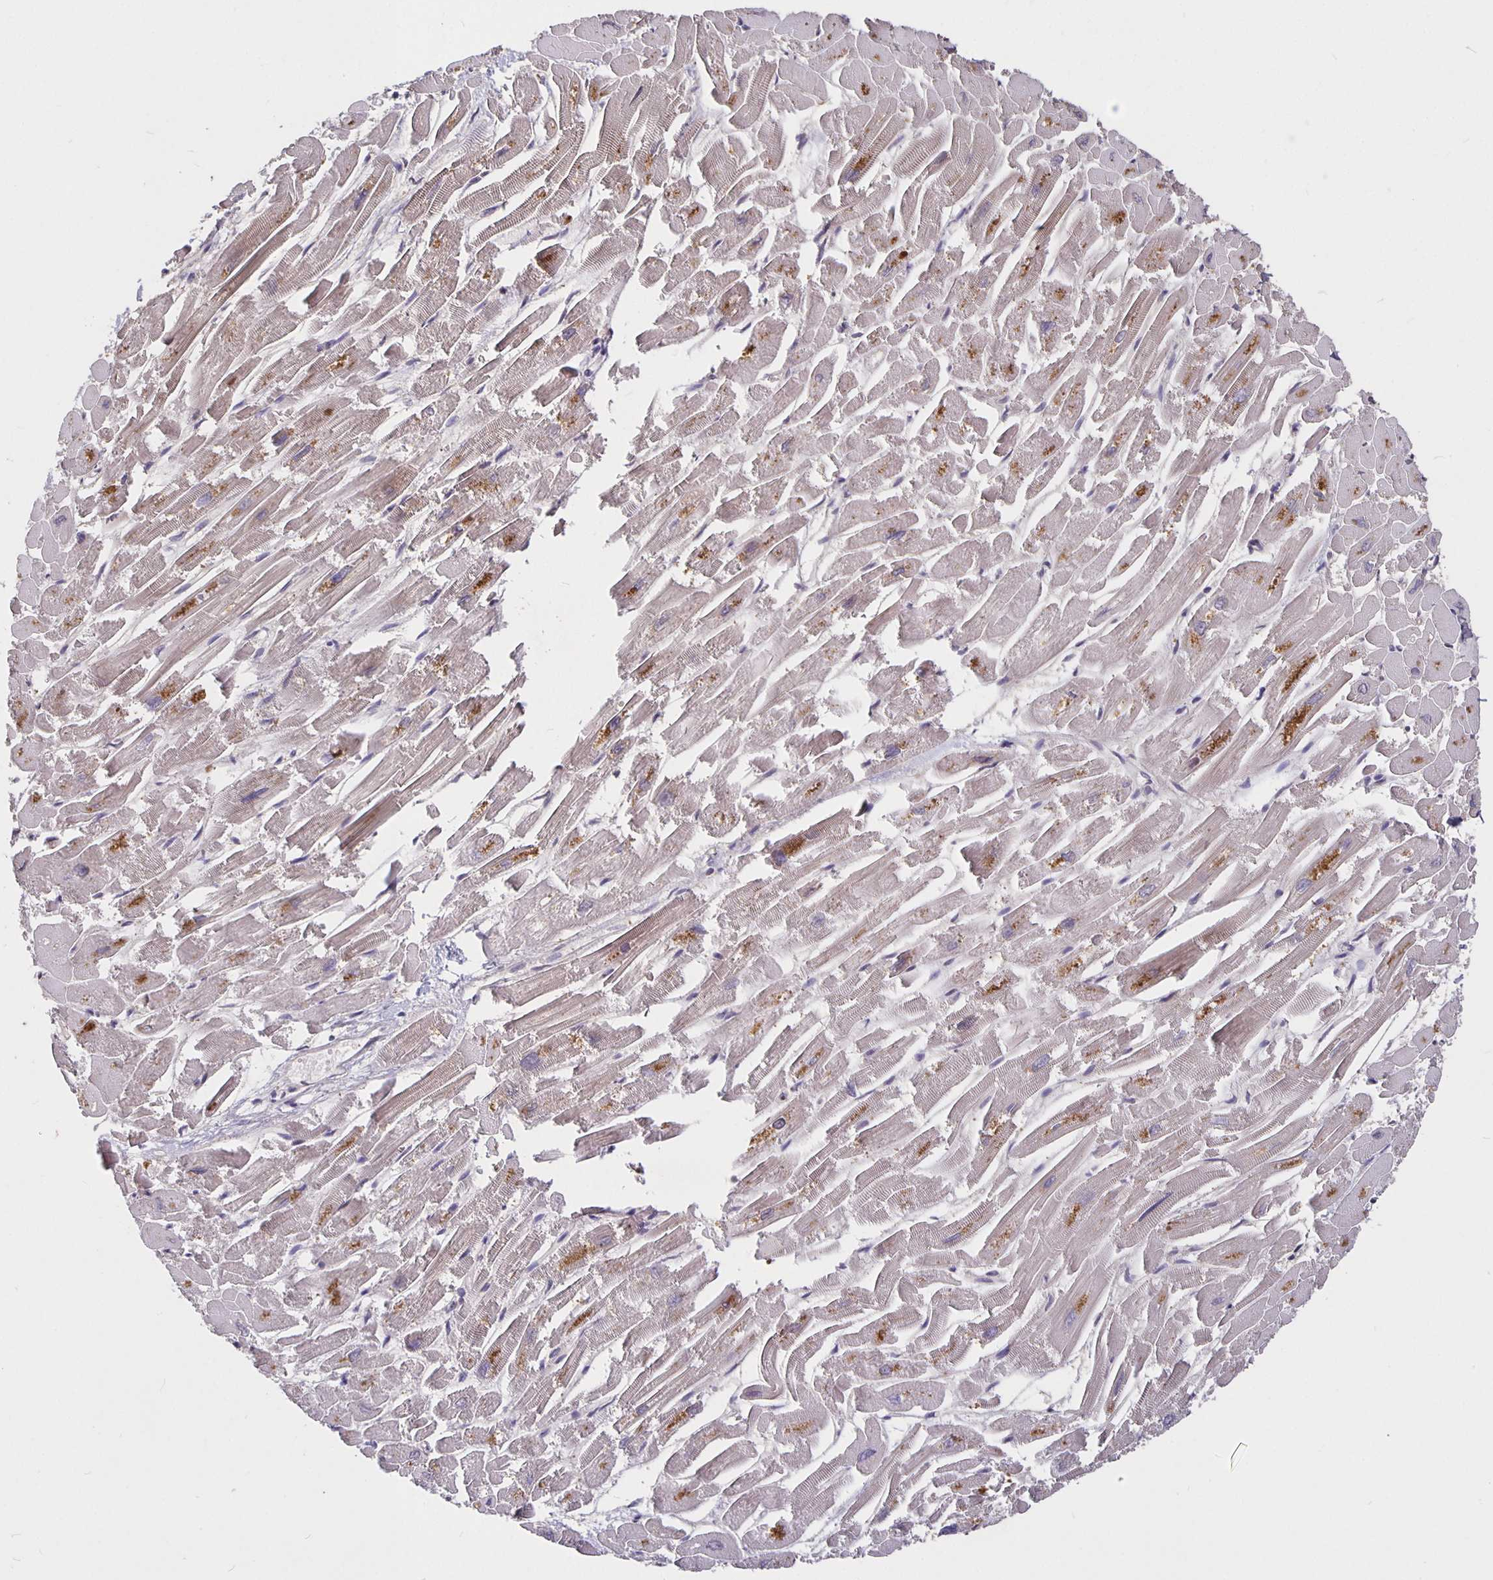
{"staining": {"intensity": "moderate", "quantity": "<25%", "location": "cytoplasmic/membranous"}, "tissue": "heart muscle", "cell_type": "Cardiomyocytes", "image_type": "normal", "snomed": [{"axis": "morphology", "description": "Normal tissue, NOS"}, {"axis": "topography", "description": "Heart"}], "caption": "Heart muscle stained with DAB (3,3'-diaminobenzidine) IHC displays low levels of moderate cytoplasmic/membranous expression in about <25% of cardiomyocytes.", "gene": "NOG", "patient": {"sex": "male", "age": 54}}